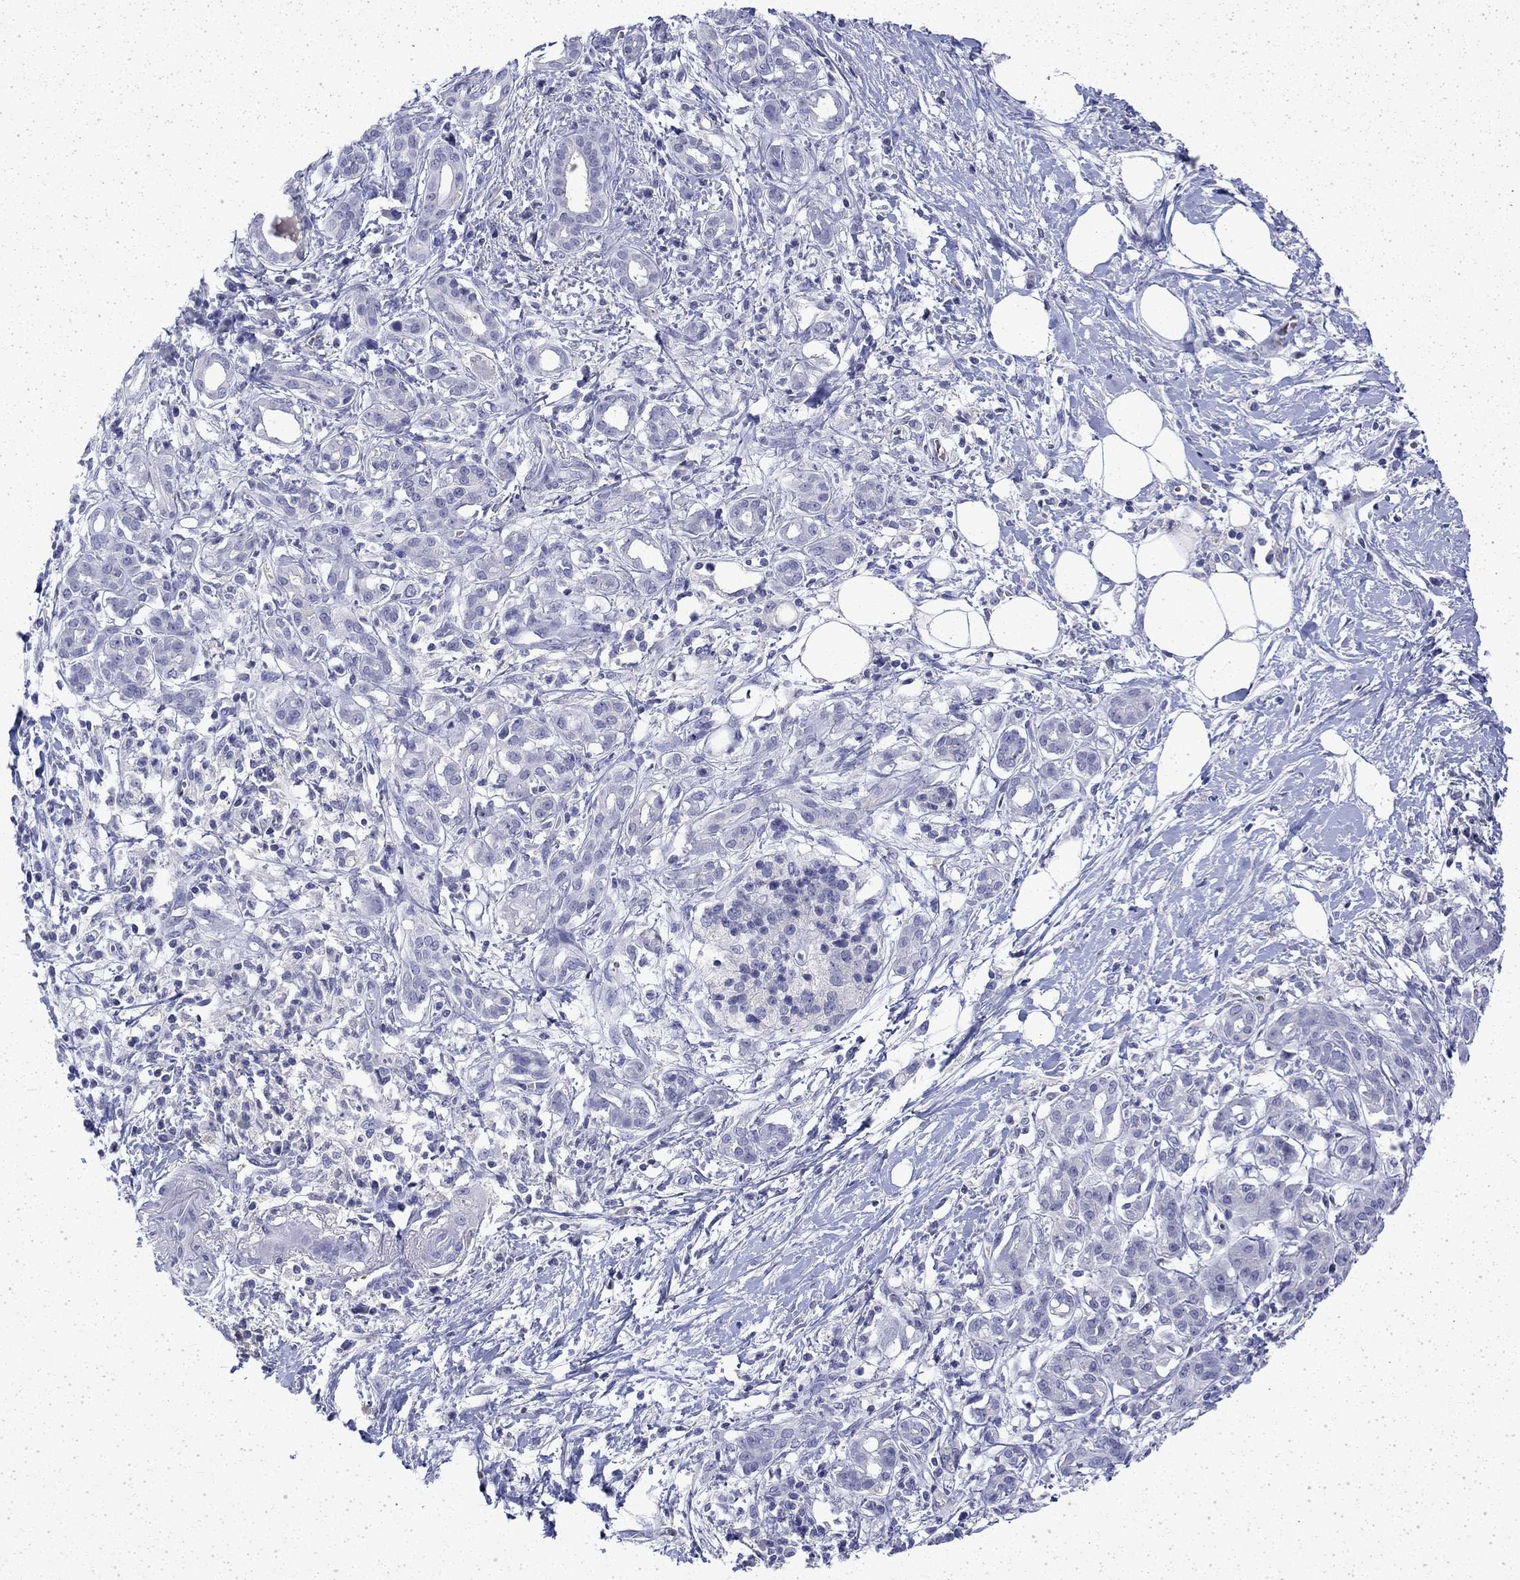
{"staining": {"intensity": "negative", "quantity": "none", "location": "none"}, "tissue": "pancreatic cancer", "cell_type": "Tumor cells", "image_type": "cancer", "snomed": [{"axis": "morphology", "description": "Adenocarcinoma, NOS"}, {"axis": "topography", "description": "Pancreas"}], "caption": "High power microscopy micrograph of an IHC image of adenocarcinoma (pancreatic), revealing no significant staining in tumor cells.", "gene": "ENPP6", "patient": {"sex": "male", "age": 72}}